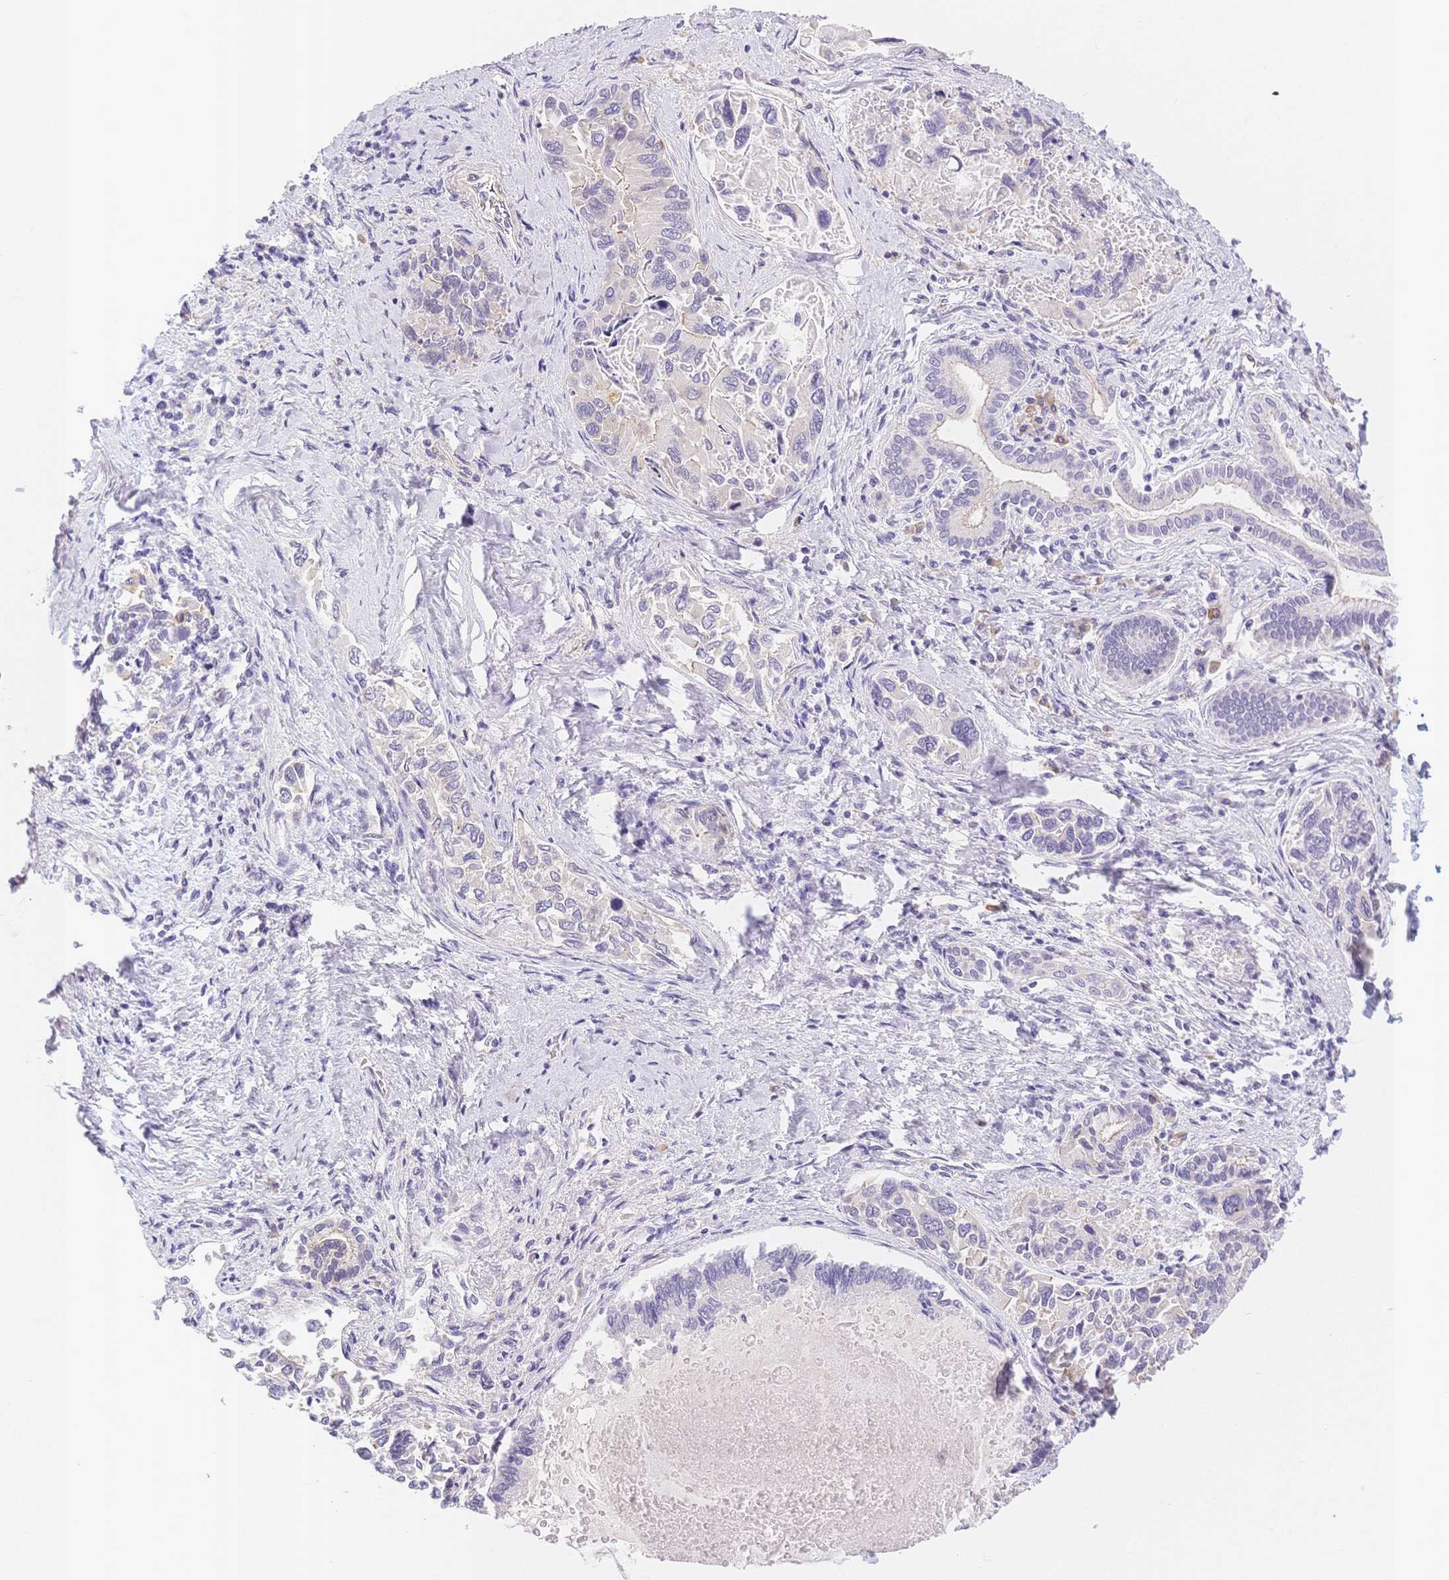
{"staining": {"intensity": "weak", "quantity": "<25%", "location": "cytoplasmic/membranous"}, "tissue": "liver cancer", "cell_type": "Tumor cells", "image_type": "cancer", "snomed": [{"axis": "morphology", "description": "Cholangiocarcinoma"}, {"axis": "topography", "description": "Liver"}], "caption": "Immunohistochemical staining of human liver cancer reveals no significant expression in tumor cells.", "gene": "CSN1S1", "patient": {"sex": "male", "age": 66}}